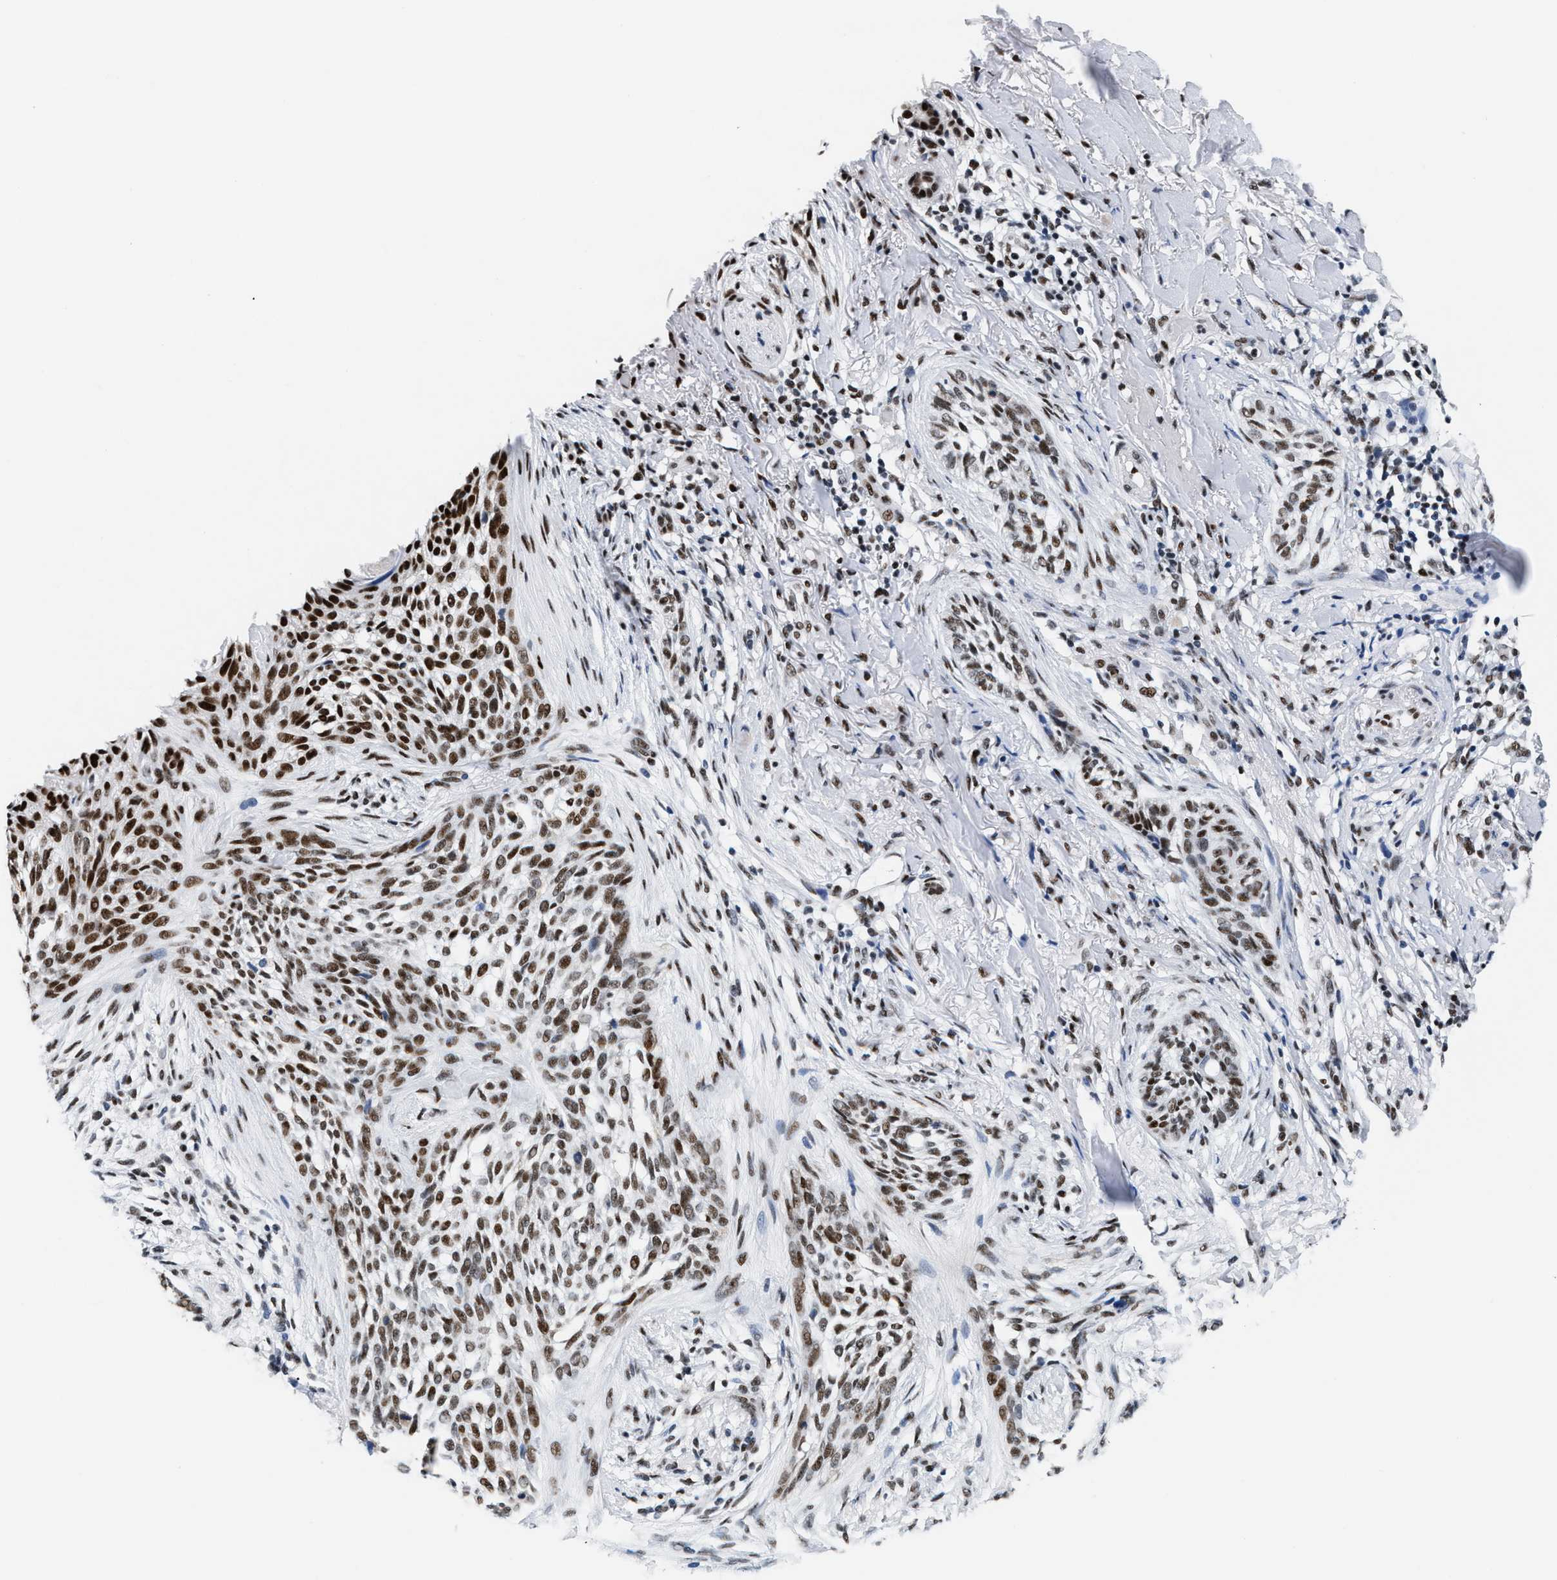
{"staining": {"intensity": "strong", "quantity": ">75%", "location": "nuclear"}, "tissue": "skin cancer", "cell_type": "Tumor cells", "image_type": "cancer", "snomed": [{"axis": "morphology", "description": "Basal cell carcinoma"}, {"axis": "topography", "description": "Skin"}], "caption": "IHC of human skin cancer (basal cell carcinoma) displays high levels of strong nuclear staining in about >75% of tumor cells.", "gene": "RAD50", "patient": {"sex": "female", "age": 88}}